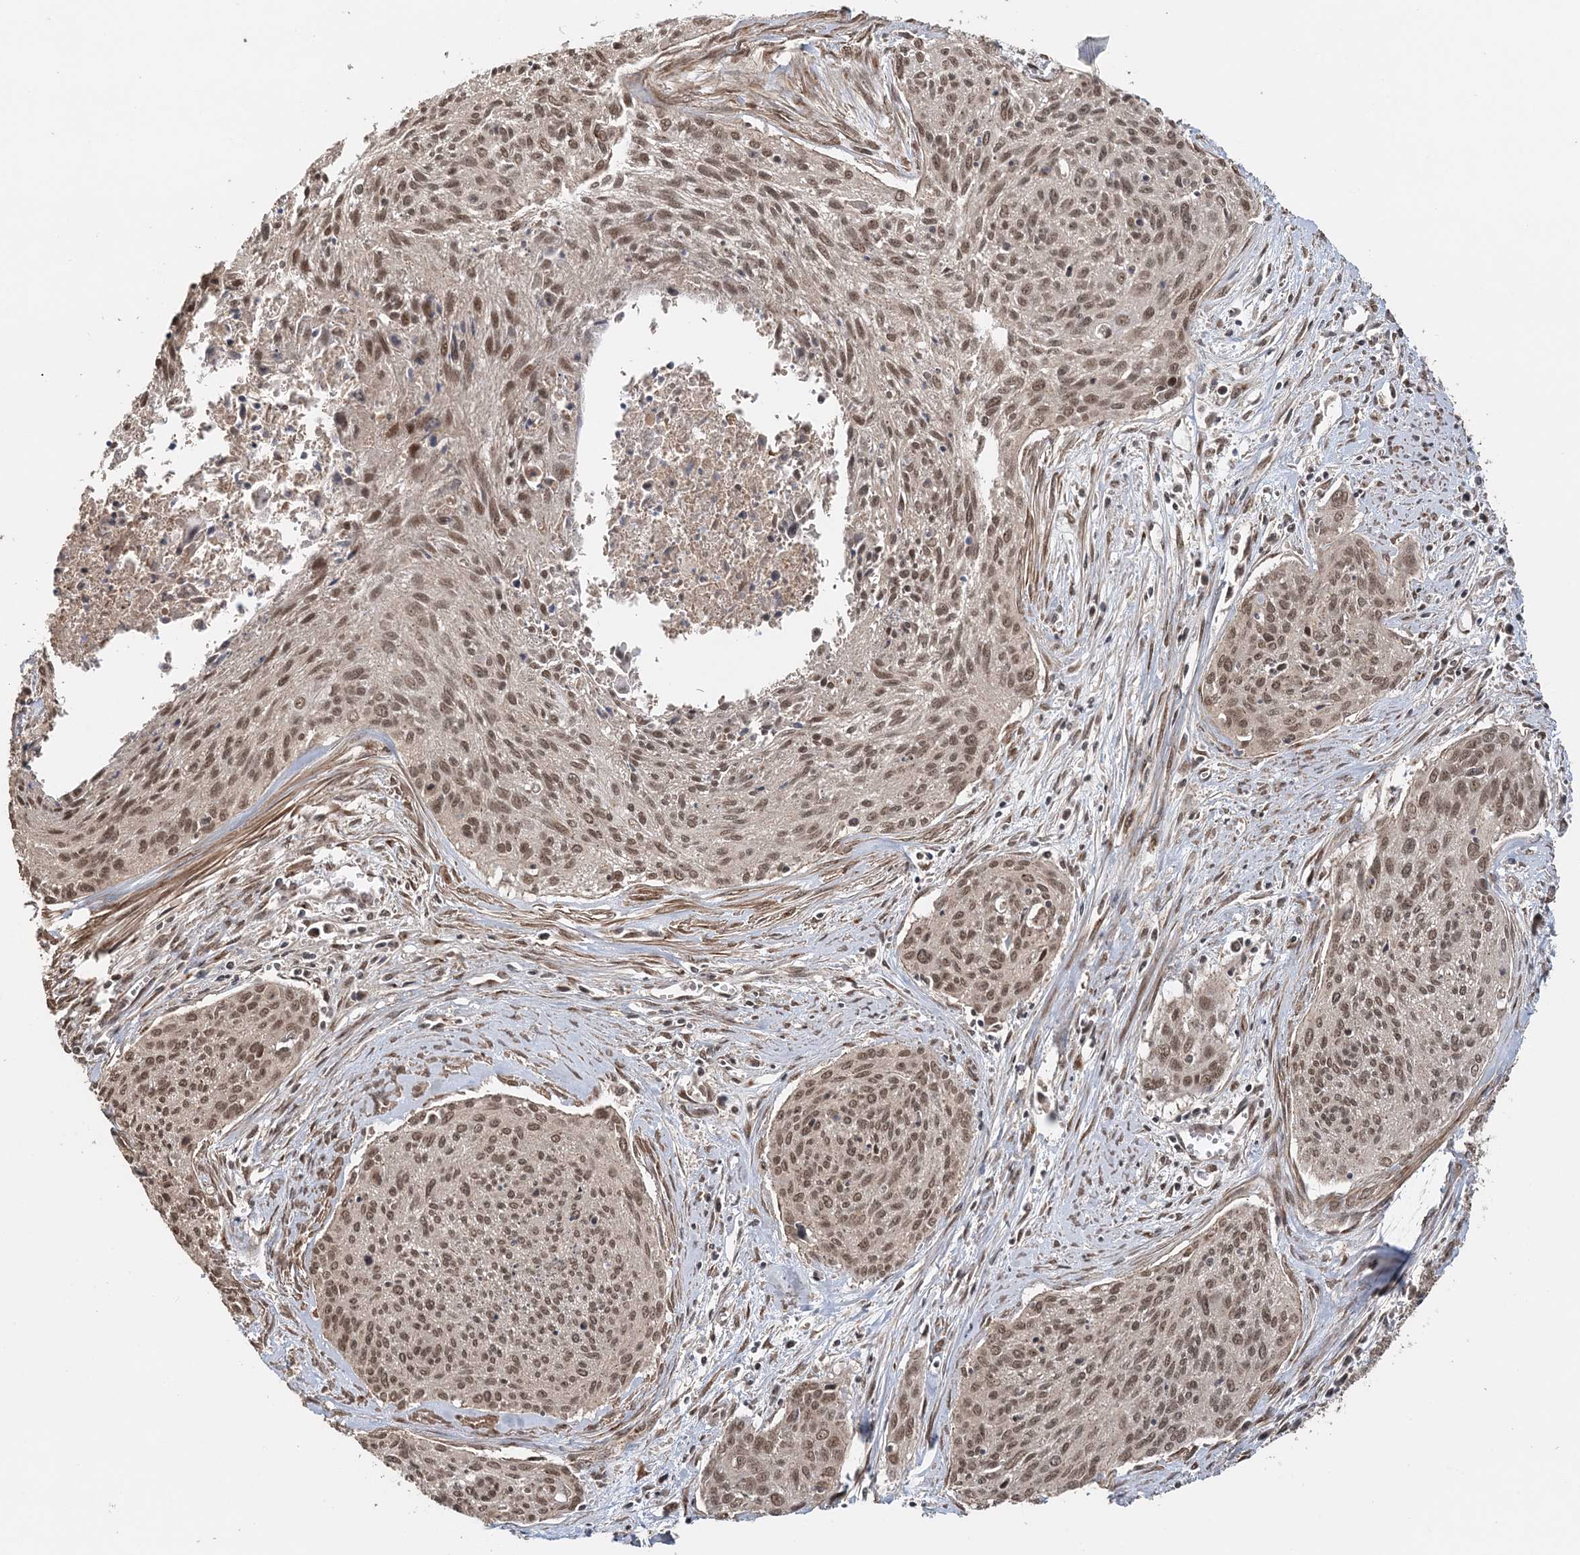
{"staining": {"intensity": "moderate", "quantity": ">75%", "location": "nuclear"}, "tissue": "cervical cancer", "cell_type": "Tumor cells", "image_type": "cancer", "snomed": [{"axis": "morphology", "description": "Squamous cell carcinoma, NOS"}, {"axis": "topography", "description": "Cervix"}], "caption": "Immunohistochemical staining of human cervical cancer reveals moderate nuclear protein expression in about >75% of tumor cells.", "gene": "TSHZ2", "patient": {"sex": "female", "age": 55}}